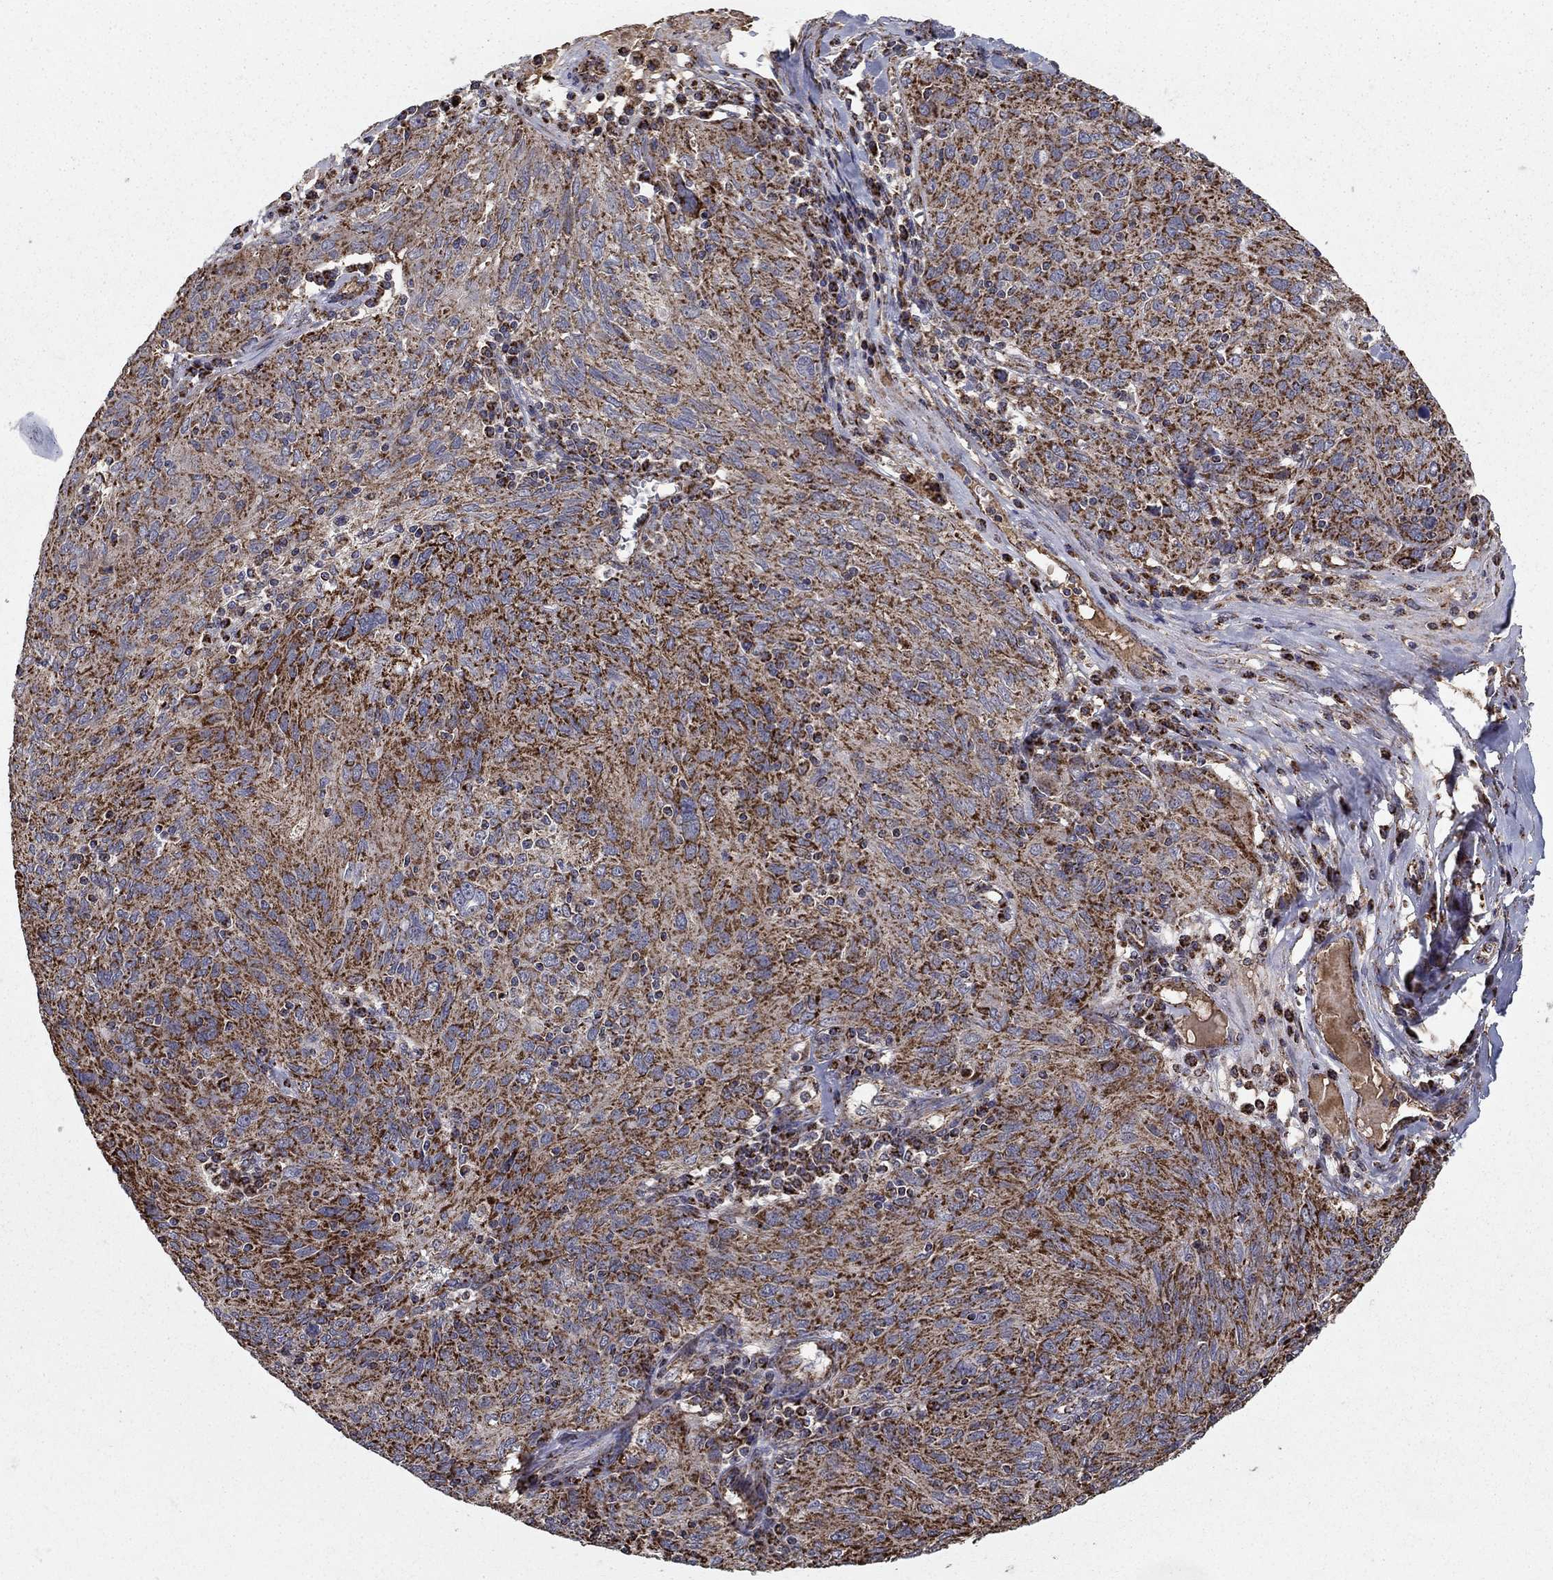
{"staining": {"intensity": "strong", "quantity": "25%-75%", "location": "cytoplasmic/membranous"}, "tissue": "ovarian cancer", "cell_type": "Tumor cells", "image_type": "cancer", "snomed": [{"axis": "morphology", "description": "Carcinoma, endometroid"}, {"axis": "topography", "description": "Ovary"}], "caption": "Endometroid carcinoma (ovarian) was stained to show a protein in brown. There is high levels of strong cytoplasmic/membranous staining in approximately 25%-75% of tumor cells.", "gene": "NDUFS8", "patient": {"sex": "female", "age": 50}}